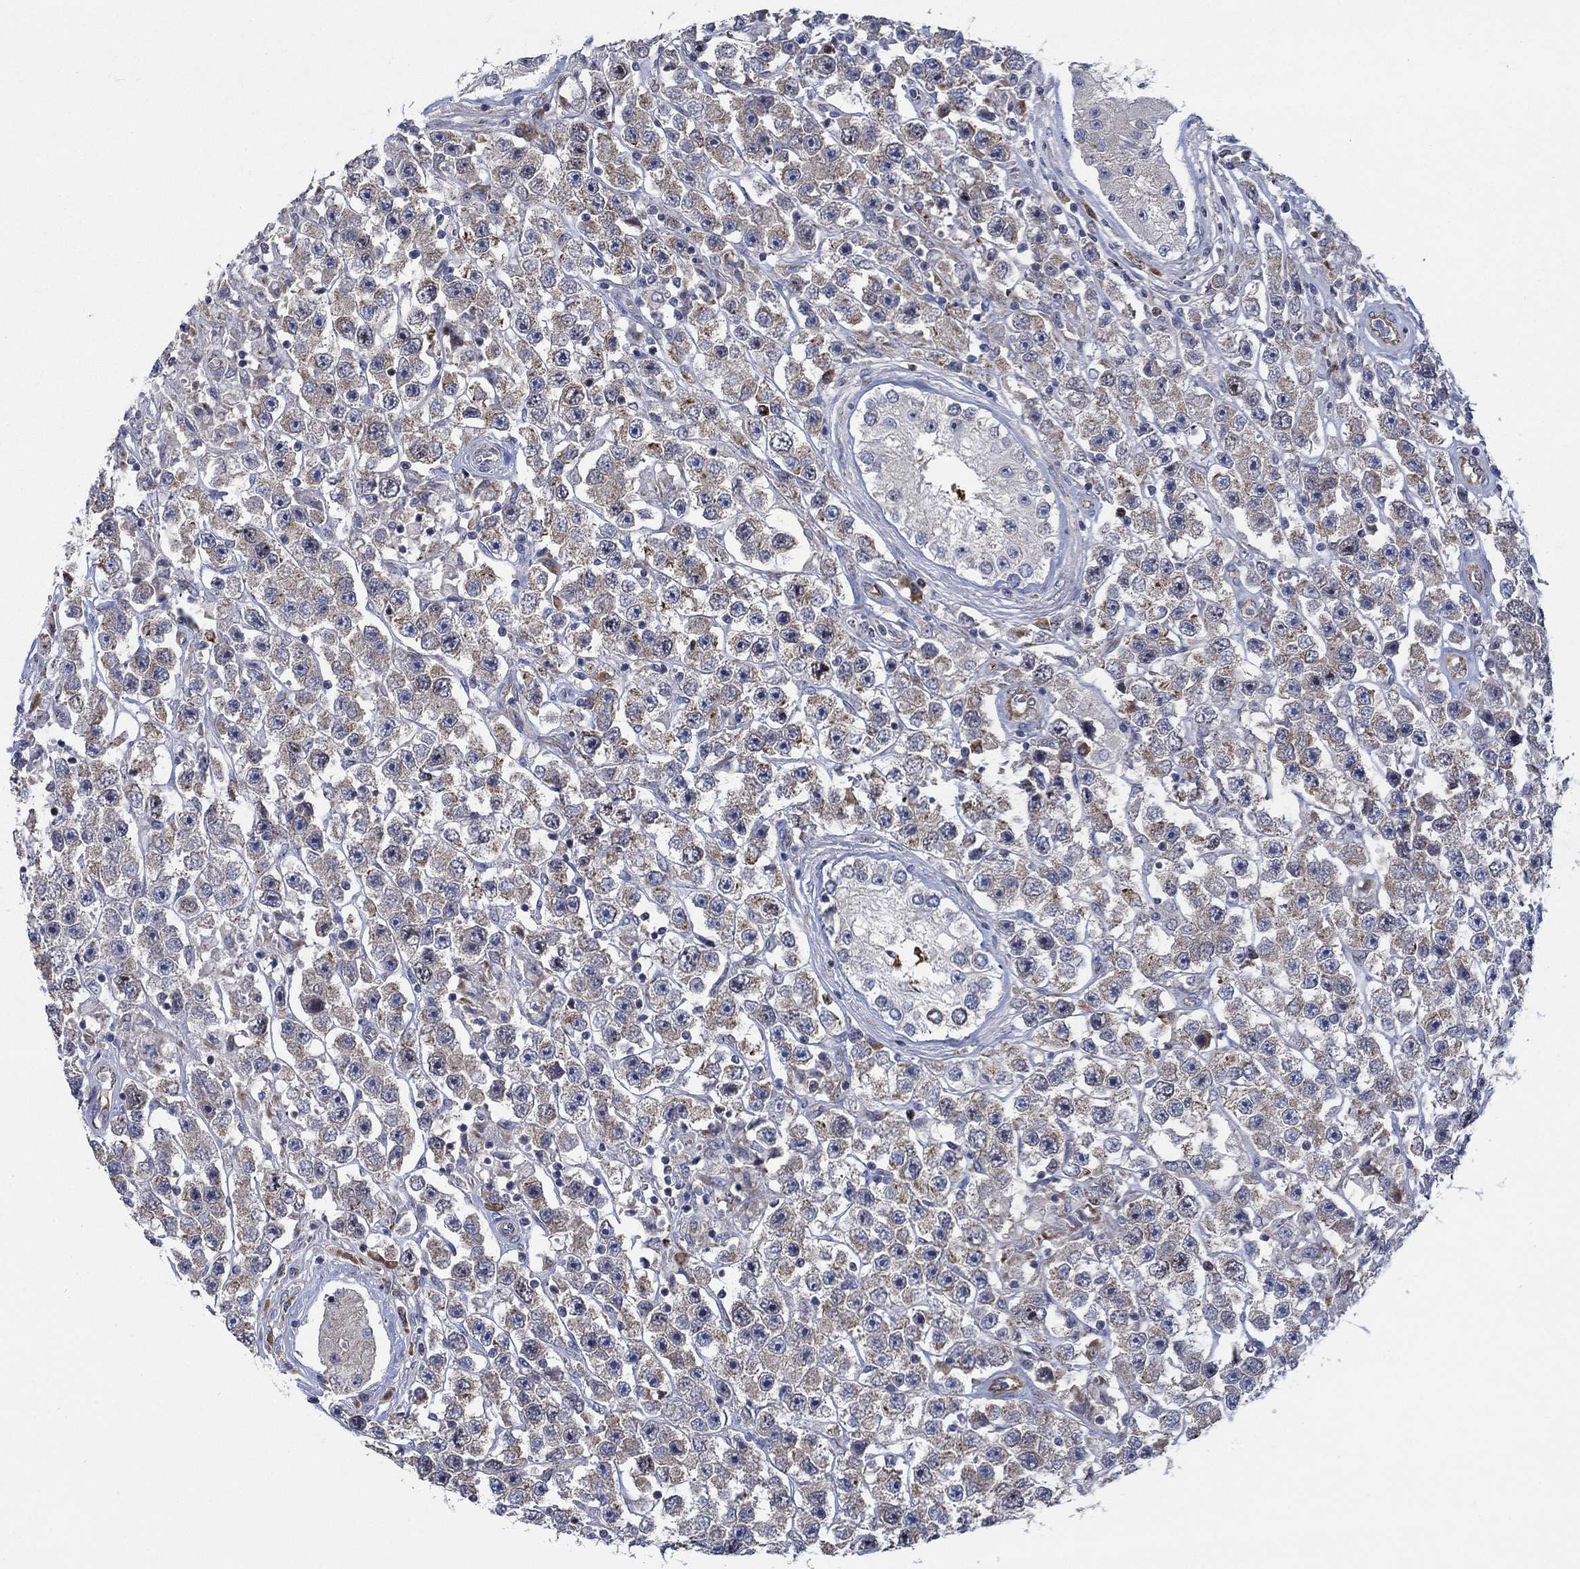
{"staining": {"intensity": "weak", "quantity": ">75%", "location": "cytoplasmic/membranous"}, "tissue": "testis cancer", "cell_type": "Tumor cells", "image_type": "cancer", "snomed": [{"axis": "morphology", "description": "Seminoma, NOS"}, {"axis": "topography", "description": "Testis"}], "caption": "A micrograph of human seminoma (testis) stained for a protein reveals weak cytoplasmic/membranous brown staining in tumor cells.", "gene": "MMP24", "patient": {"sex": "male", "age": 45}}